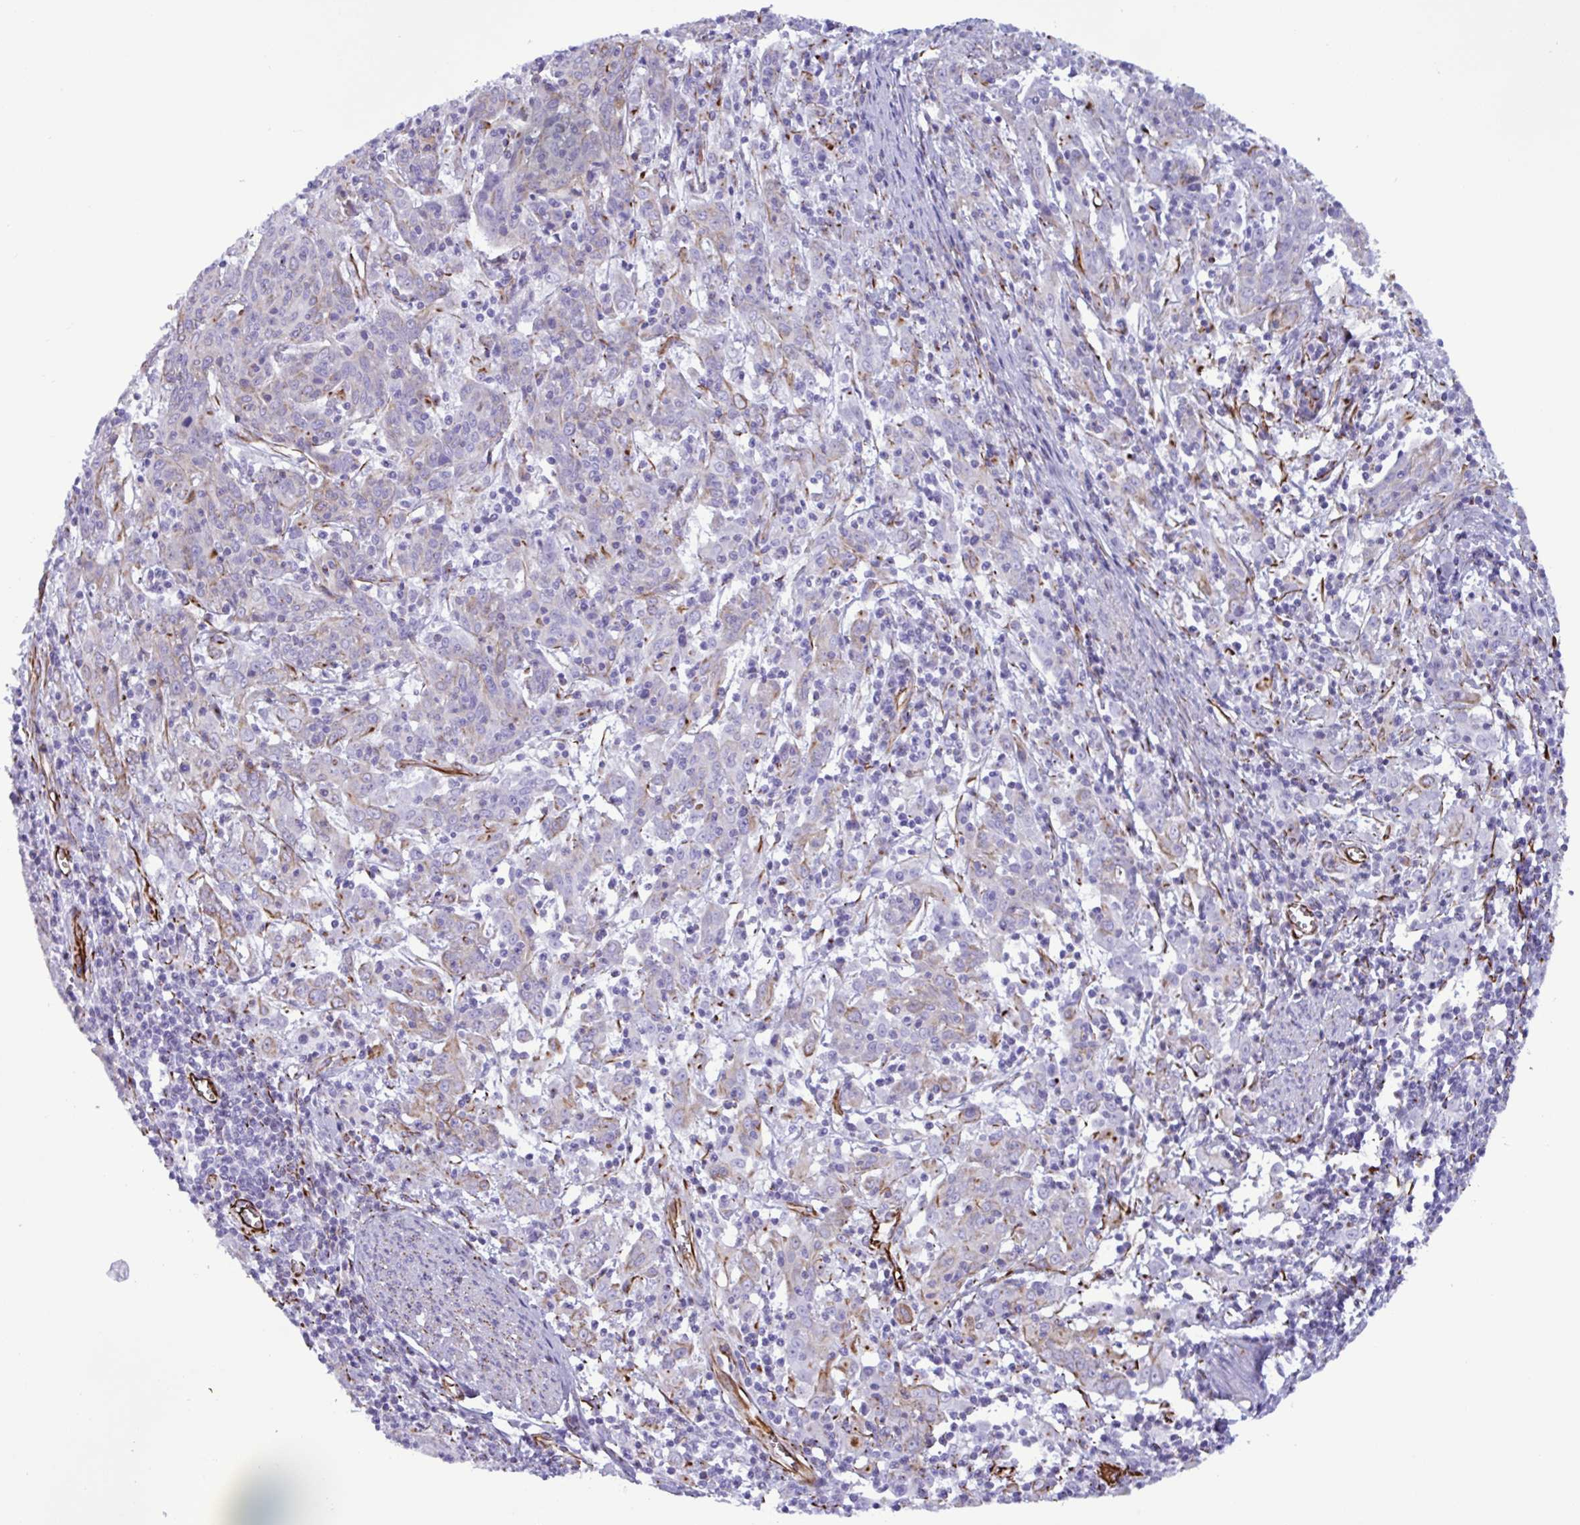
{"staining": {"intensity": "weak", "quantity": "<25%", "location": "cytoplasmic/membranous"}, "tissue": "cervical cancer", "cell_type": "Tumor cells", "image_type": "cancer", "snomed": [{"axis": "morphology", "description": "Squamous cell carcinoma, NOS"}, {"axis": "topography", "description": "Cervix"}], "caption": "Immunohistochemistry image of neoplastic tissue: human cervical cancer stained with DAB (3,3'-diaminobenzidine) demonstrates no significant protein expression in tumor cells.", "gene": "SMAD5", "patient": {"sex": "female", "age": 67}}